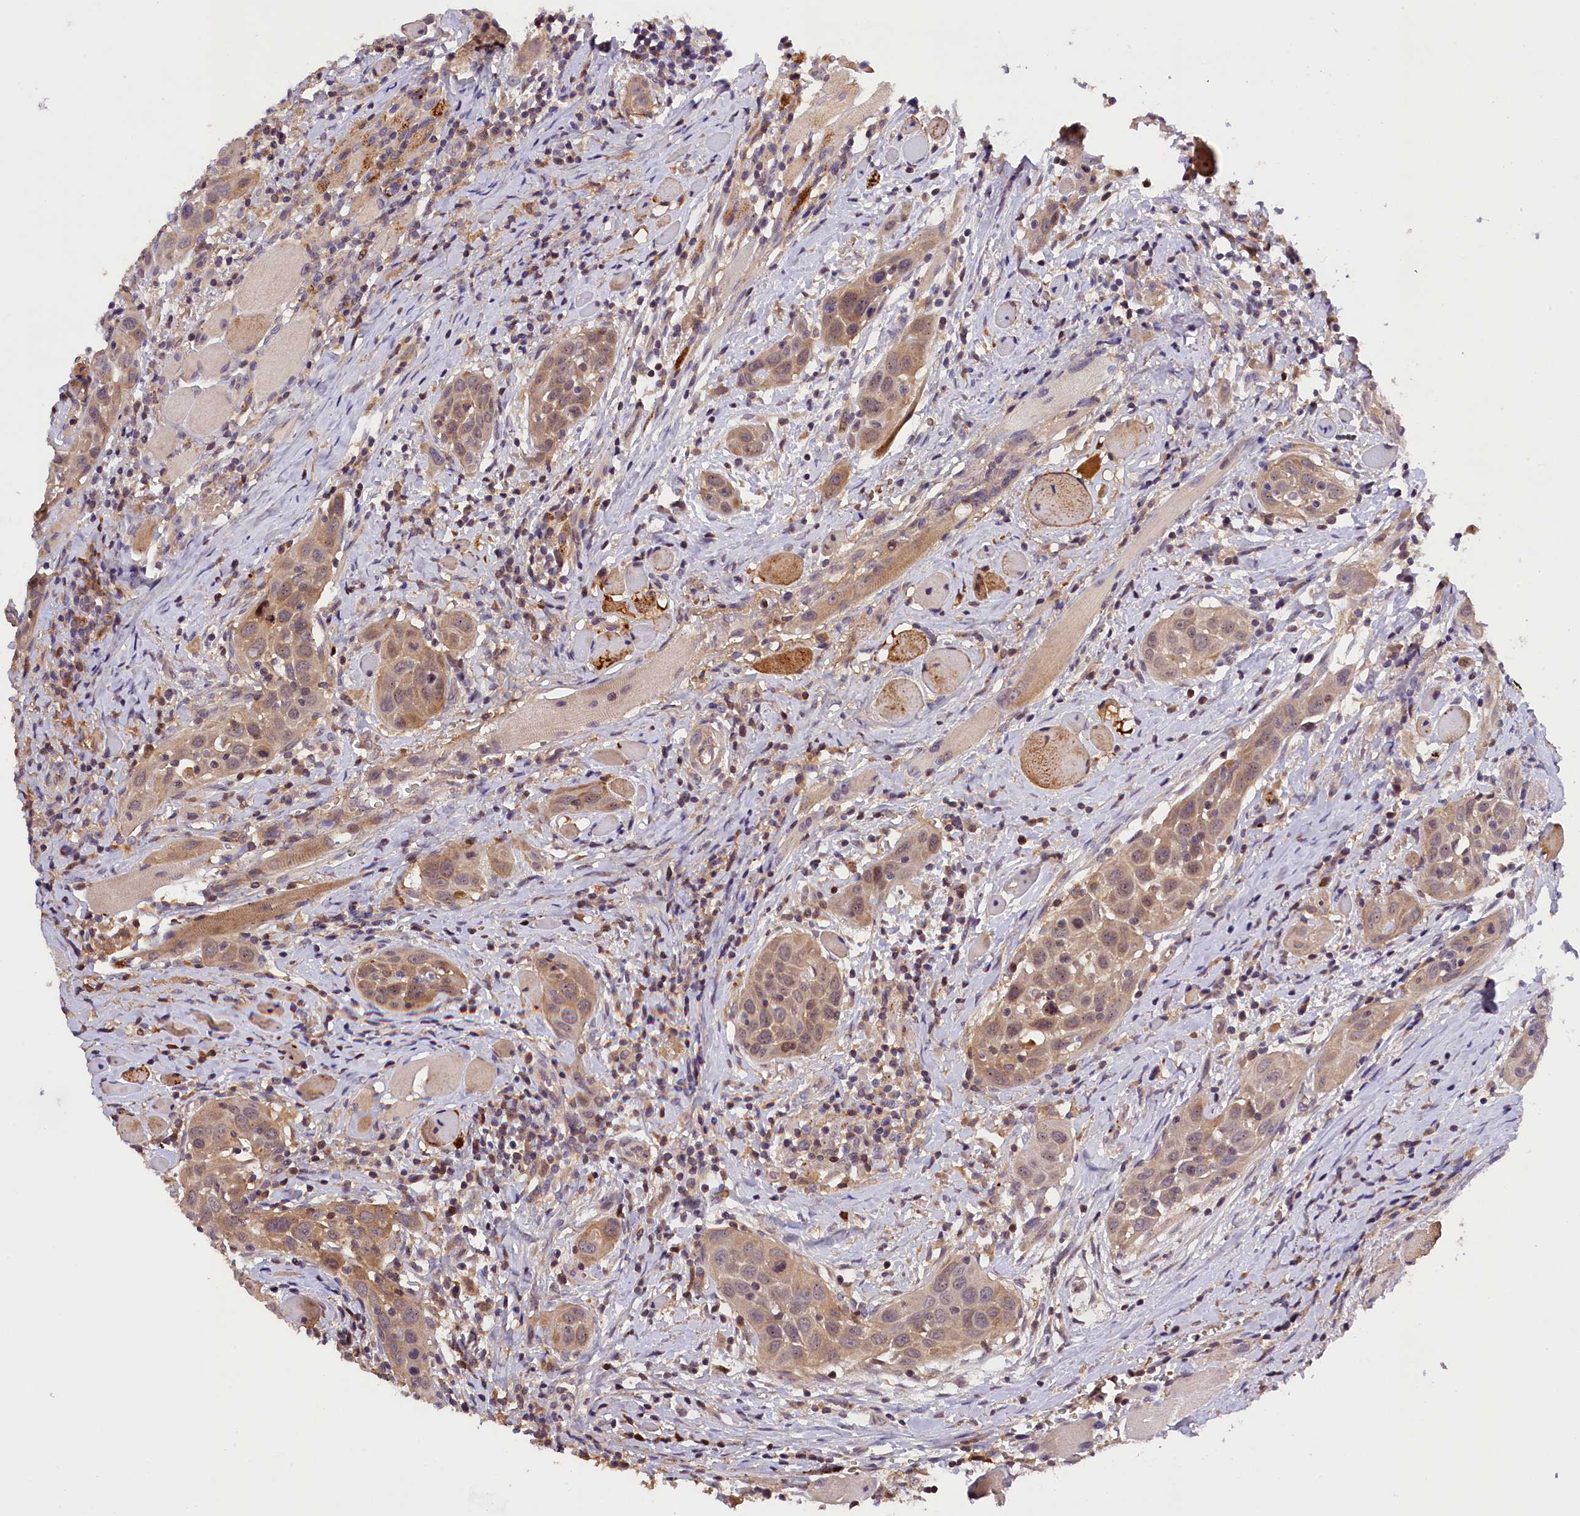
{"staining": {"intensity": "weak", "quantity": ">75%", "location": "cytoplasmic/membranous,nuclear"}, "tissue": "head and neck cancer", "cell_type": "Tumor cells", "image_type": "cancer", "snomed": [{"axis": "morphology", "description": "Squamous cell carcinoma, NOS"}, {"axis": "topography", "description": "Oral tissue"}, {"axis": "topography", "description": "Head-Neck"}], "caption": "High-power microscopy captured an immunohistochemistry (IHC) histopathology image of head and neck cancer, revealing weak cytoplasmic/membranous and nuclear expression in about >75% of tumor cells. (DAB (3,3'-diaminobenzidine) = brown stain, brightfield microscopy at high magnification).", "gene": "PHAF1", "patient": {"sex": "female", "age": 50}}